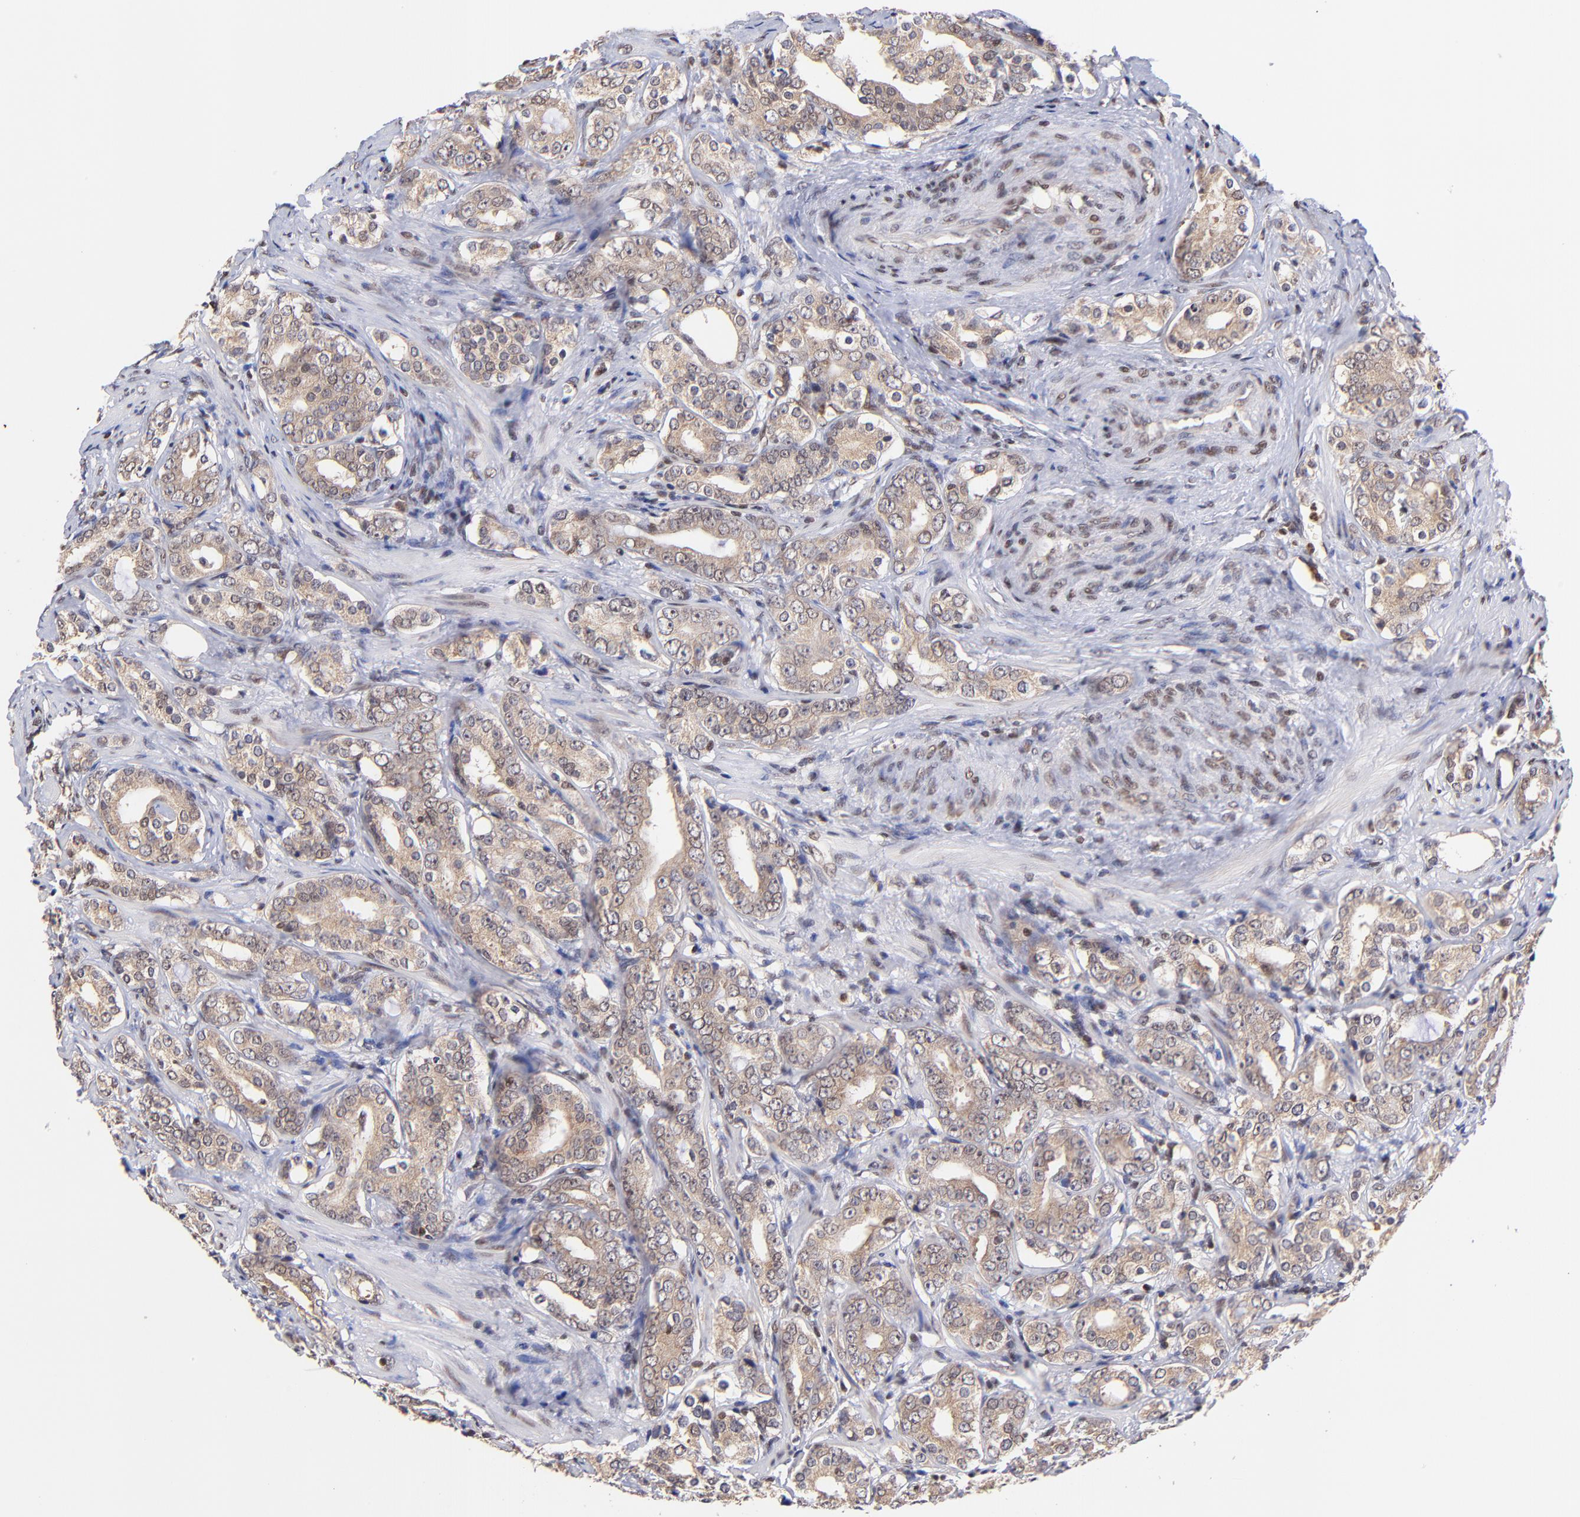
{"staining": {"intensity": "moderate", "quantity": ">75%", "location": "cytoplasmic/membranous"}, "tissue": "prostate cancer", "cell_type": "Tumor cells", "image_type": "cancer", "snomed": [{"axis": "morphology", "description": "Adenocarcinoma, Low grade"}, {"axis": "topography", "description": "Prostate"}], "caption": "Low-grade adenocarcinoma (prostate) stained for a protein demonstrates moderate cytoplasmic/membranous positivity in tumor cells.", "gene": "WDR25", "patient": {"sex": "male", "age": 59}}